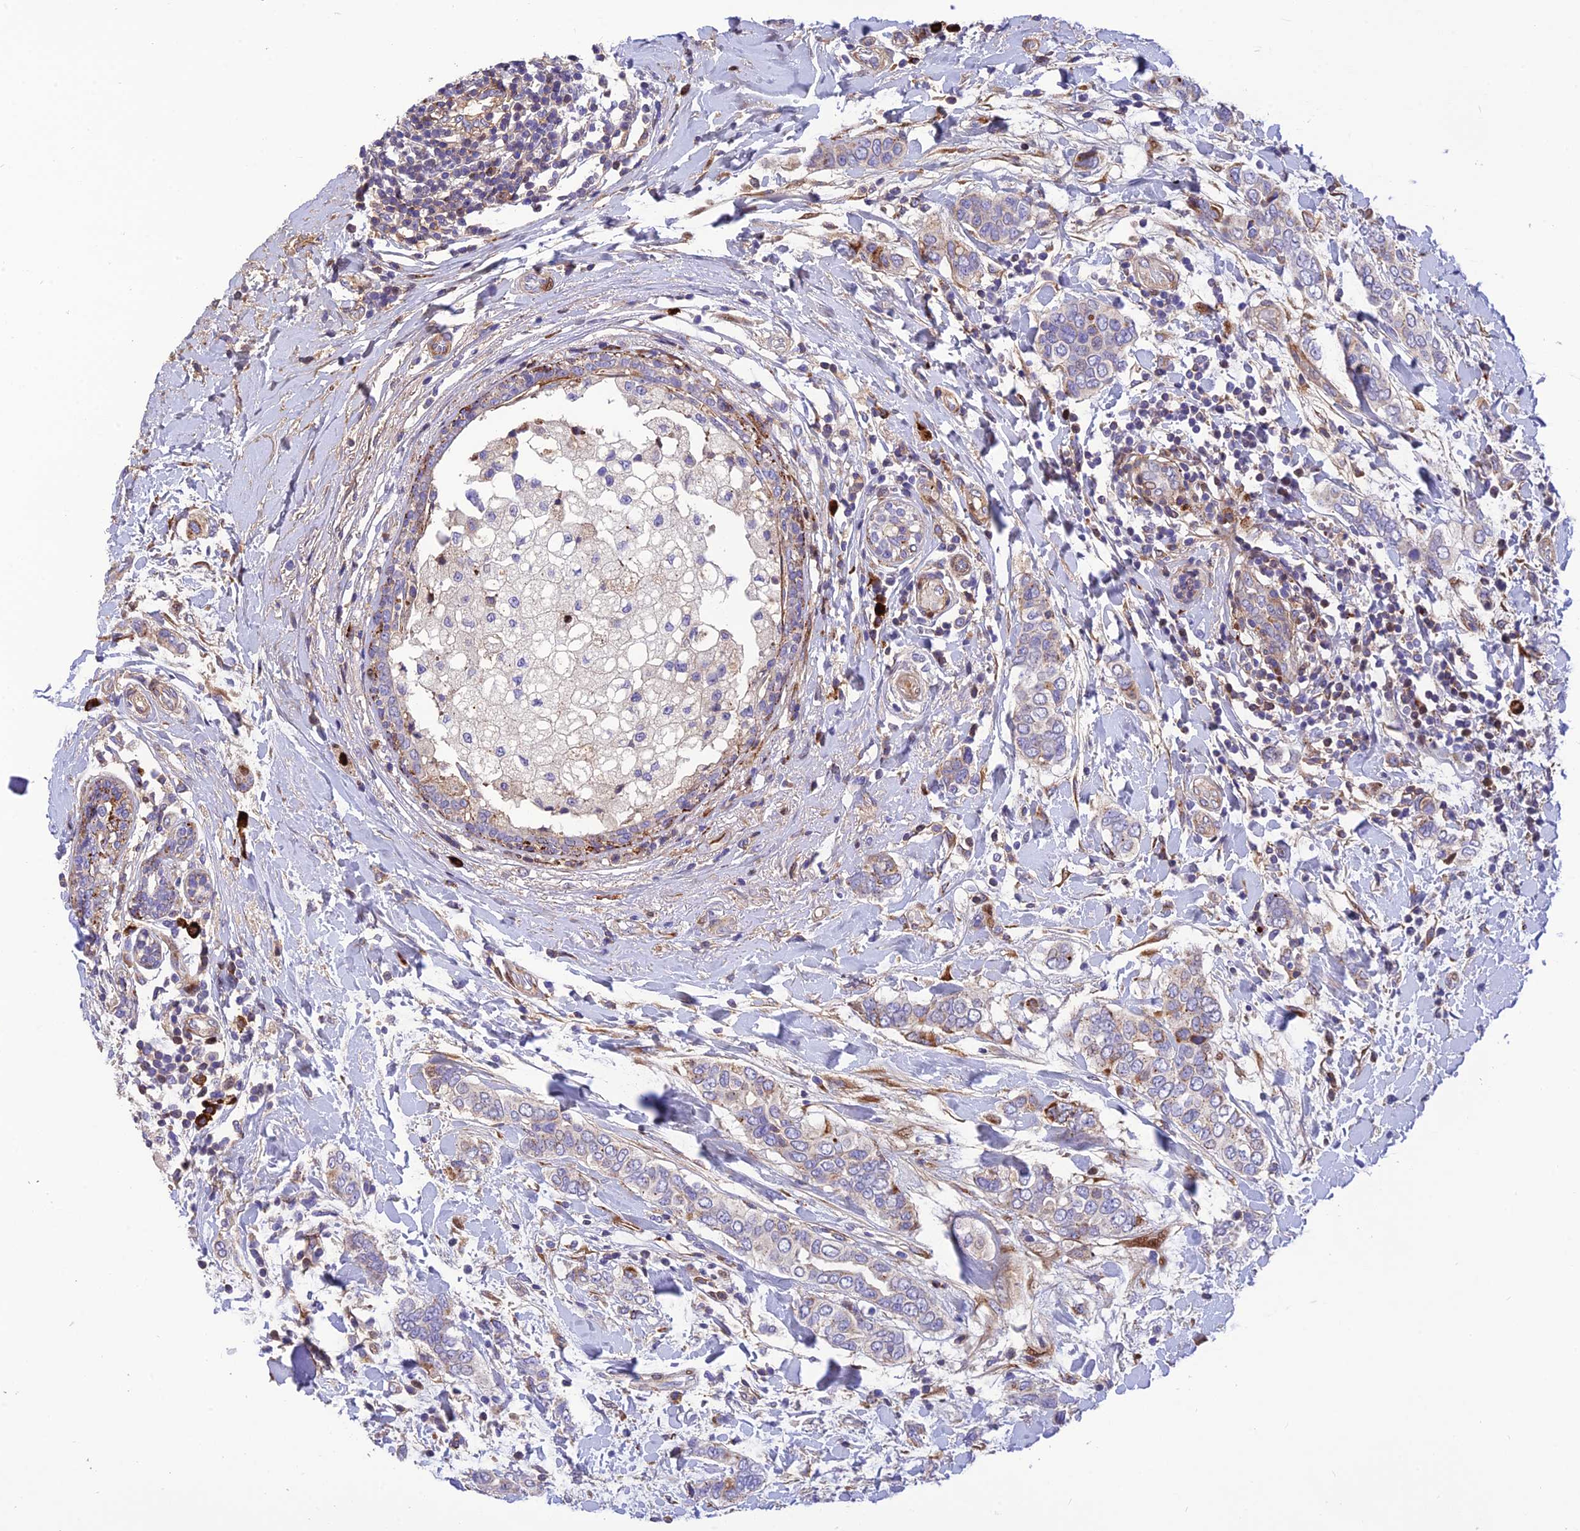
{"staining": {"intensity": "weak", "quantity": "25%-75%", "location": "cytoplasmic/membranous"}, "tissue": "breast cancer", "cell_type": "Tumor cells", "image_type": "cancer", "snomed": [{"axis": "morphology", "description": "Lobular carcinoma"}, {"axis": "topography", "description": "Breast"}], "caption": "The photomicrograph displays staining of breast lobular carcinoma, revealing weak cytoplasmic/membranous protein positivity (brown color) within tumor cells.", "gene": "CPSF4L", "patient": {"sex": "female", "age": 51}}